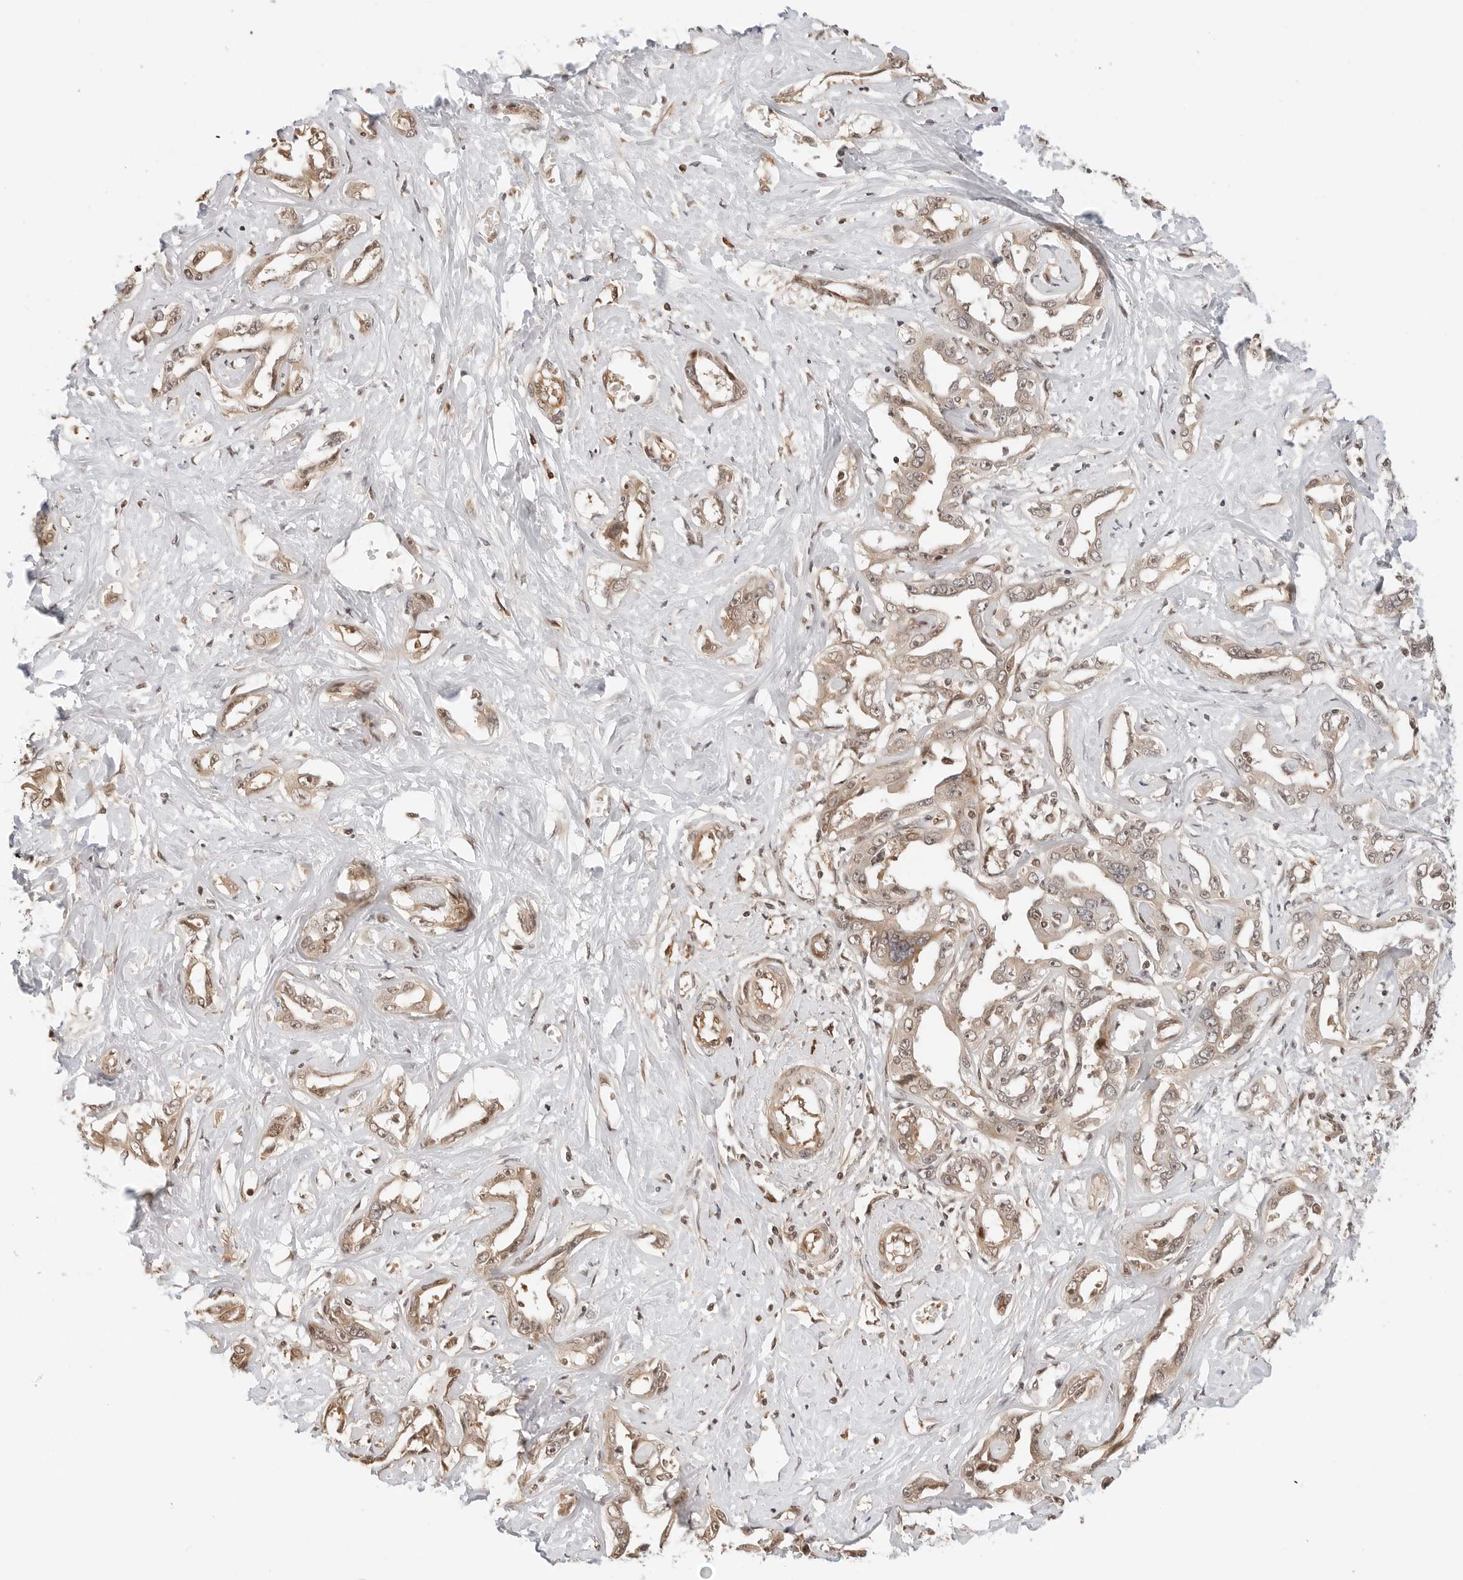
{"staining": {"intensity": "weak", "quantity": "25%-75%", "location": "cytoplasmic/membranous,nuclear"}, "tissue": "liver cancer", "cell_type": "Tumor cells", "image_type": "cancer", "snomed": [{"axis": "morphology", "description": "Cholangiocarcinoma"}, {"axis": "topography", "description": "Liver"}], "caption": "Immunohistochemistry micrograph of neoplastic tissue: human liver cancer (cholangiocarcinoma) stained using immunohistochemistry shows low levels of weak protein expression localized specifically in the cytoplasmic/membranous and nuclear of tumor cells, appearing as a cytoplasmic/membranous and nuclear brown color.", "gene": "GEM", "patient": {"sex": "male", "age": 59}}